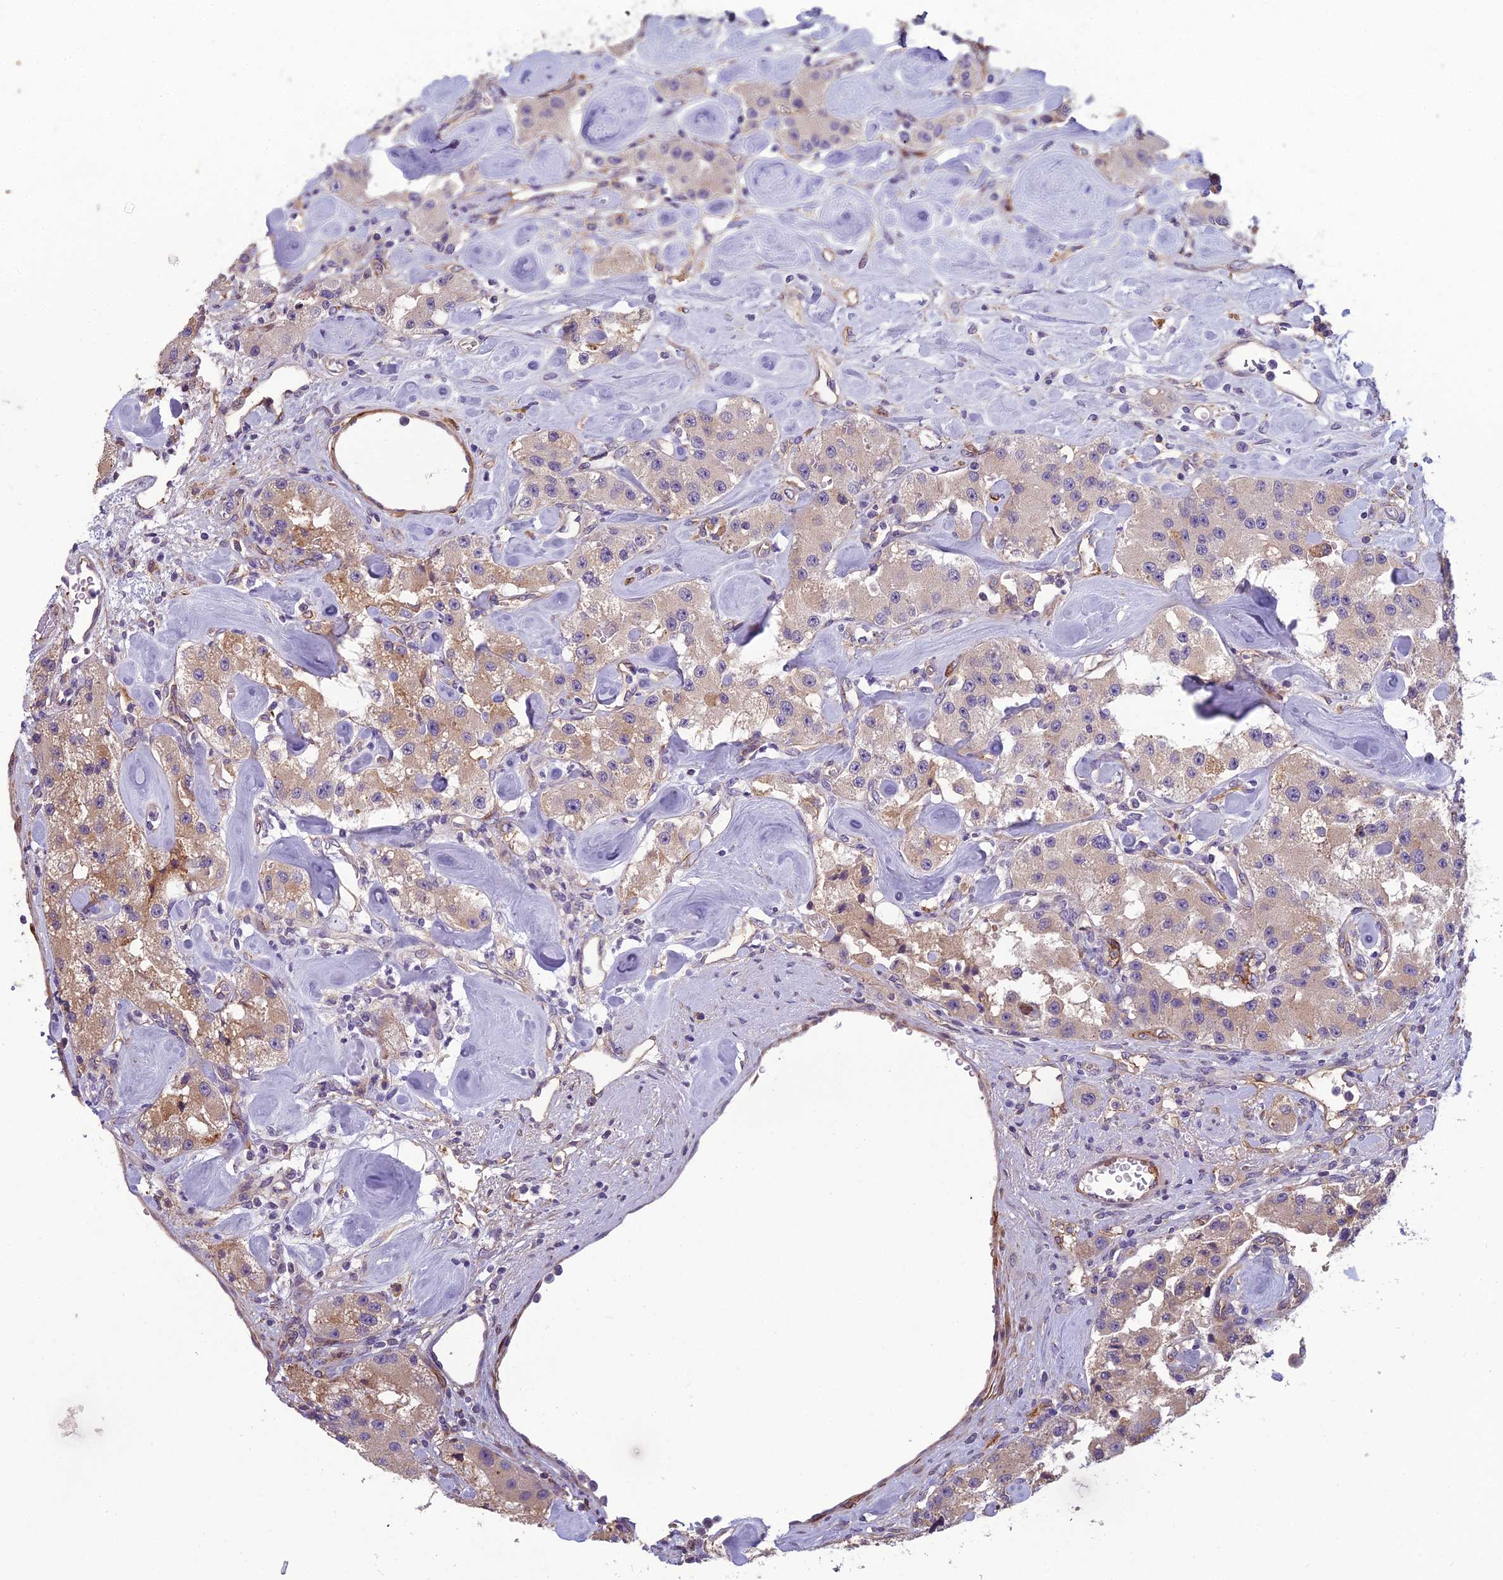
{"staining": {"intensity": "weak", "quantity": "25%-75%", "location": "cytoplasmic/membranous"}, "tissue": "carcinoid", "cell_type": "Tumor cells", "image_type": "cancer", "snomed": [{"axis": "morphology", "description": "Carcinoid, malignant, NOS"}, {"axis": "topography", "description": "Pancreas"}], "caption": "Carcinoid was stained to show a protein in brown. There is low levels of weak cytoplasmic/membranous positivity in about 25%-75% of tumor cells.", "gene": "TSPAN15", "patient": {"sex": "male", "age": 41}}